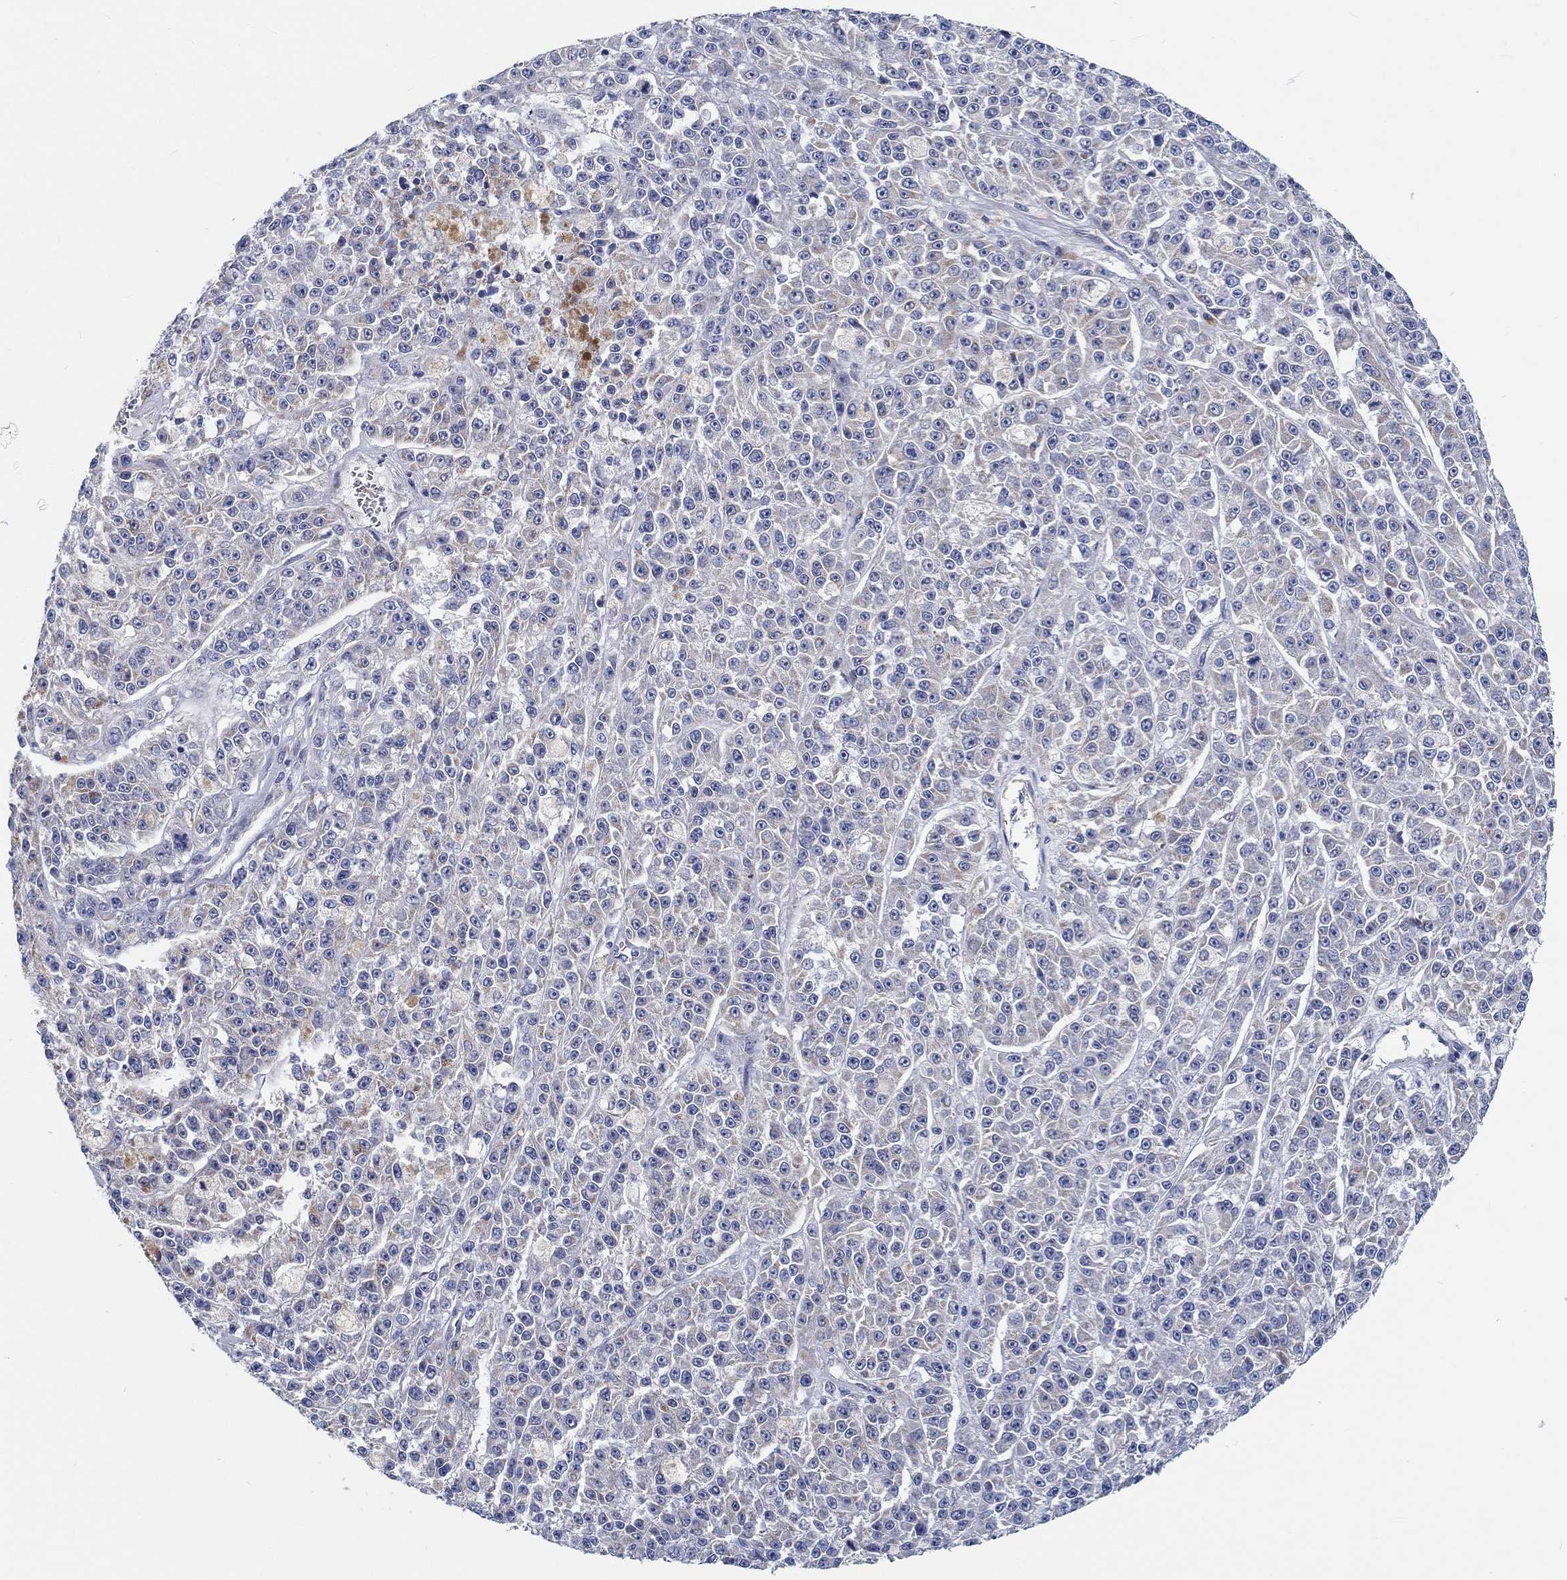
{"staining": {"intensity": "weak", "quantity": "<25%", "location": "cytoplasmic/membranous"}, "tissue": "melanoma", "cell_type": "Tumor cells", "image_type": "cancer", "snomed": [{"axis": "morphology", "description": "Malignant melanoma, NOS"}, {"axis": "topography", "description": "Skin"}], "caption": "This is a histopathology image of immunohistochemistry staining of melanoma, which shows no staining in tumor cells. (Stains: DAB (3,3'-diaminobenzidine) immunohistochemistry with hematoxylin counter stain, Microscopy: brightfield microscopy at high magnification).", "gene": "MYBPC1", "patient": {"sex": "female", "age": 58}}